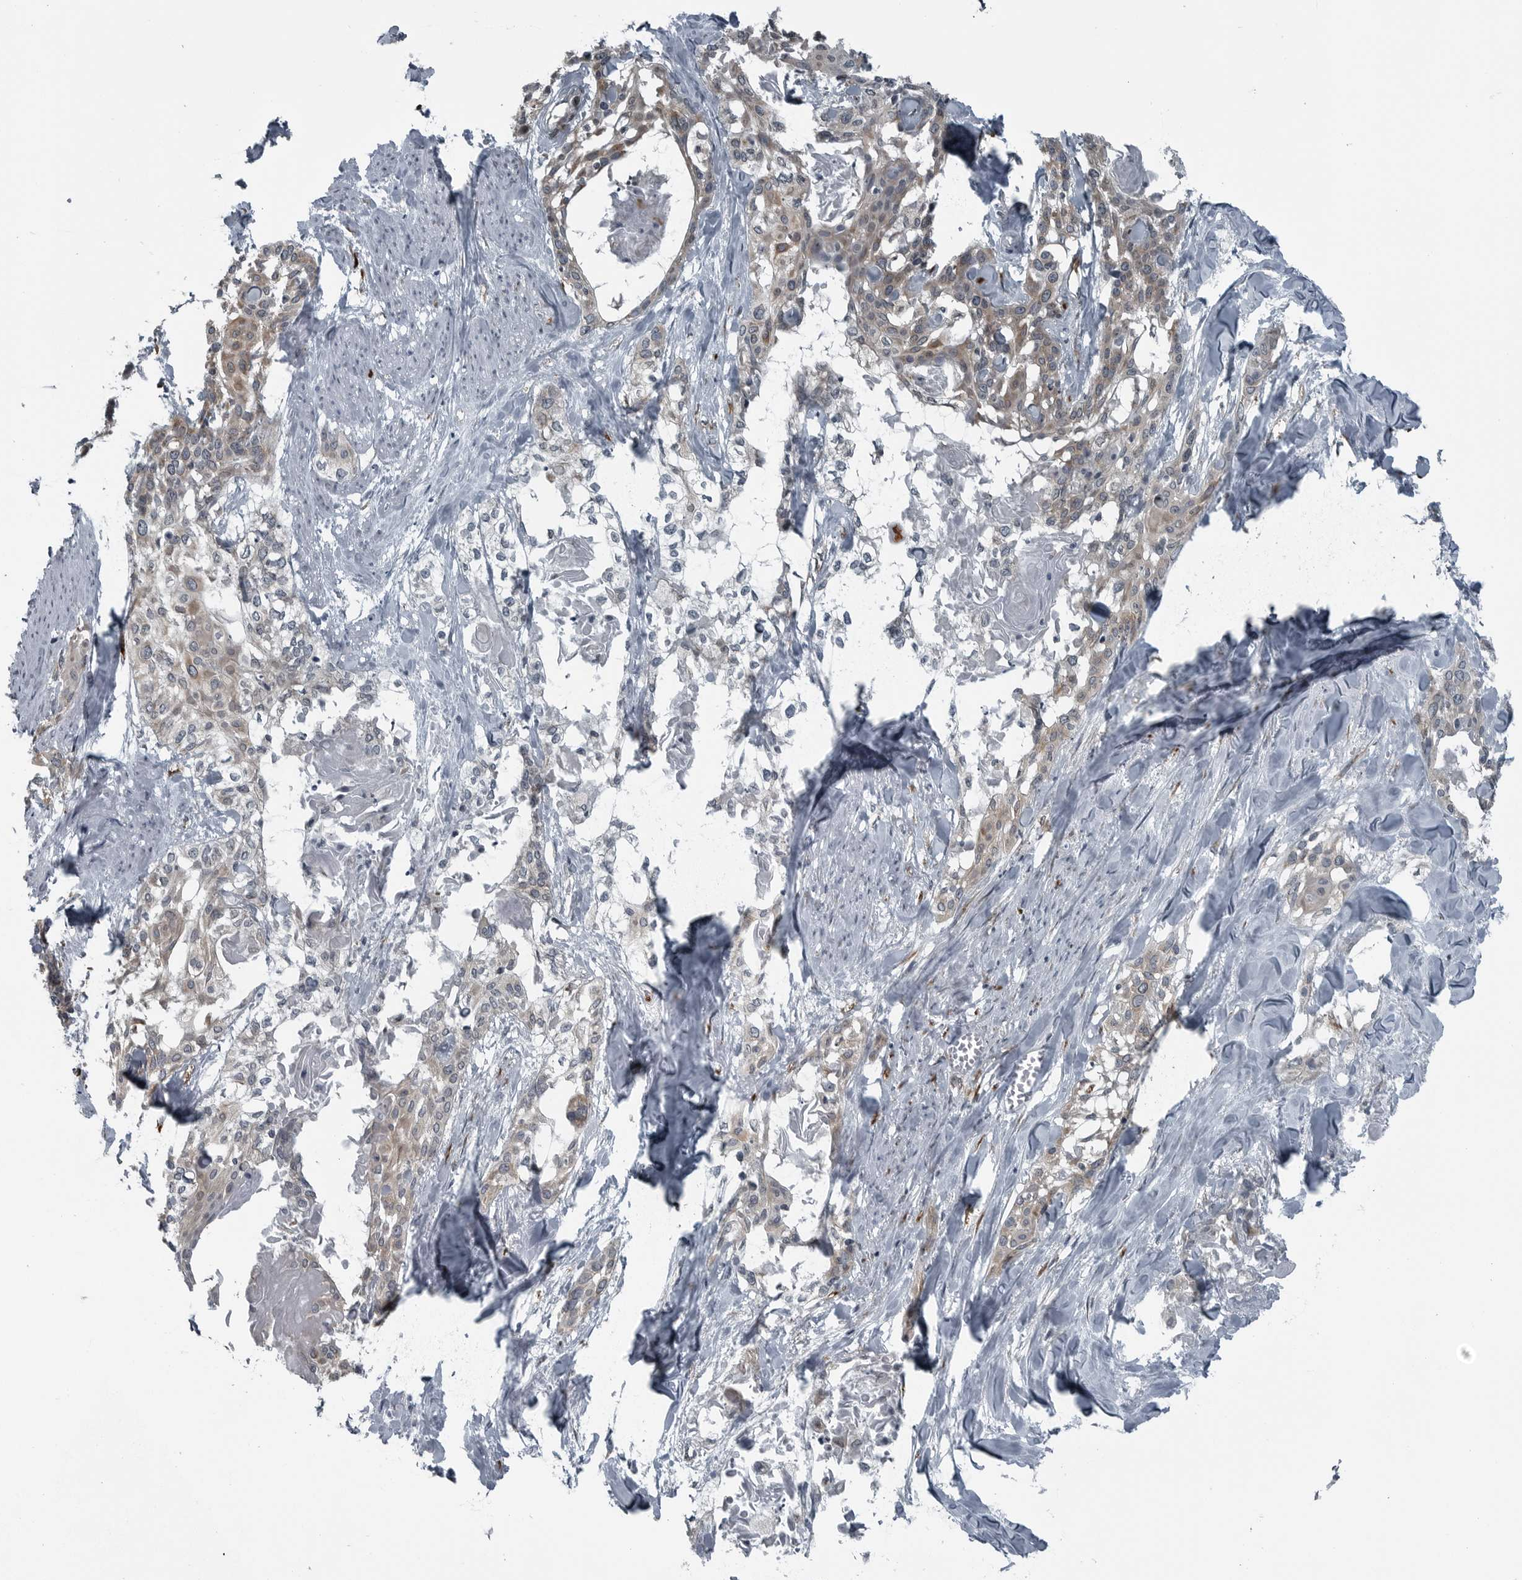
{"staining": {"intensity": "weak", "quantity": "25%-75%", "location": "cytoplasmic/membranous"}, "tissue": "cervical cancer", "cell_type": "Tumor cells", "image_type": "cancer", "snomed": [{"axis": "morphology", "description": "Squamous cell carcinoma, NOS"}, {"axis": "topography", "description": "Cervix"}], "caption": "An immunohistochemistry (IHC) histopathology image of neoplastic tissue is shown. Protein staining in brown highlights weak cytoplasmic/membranous positivity in cervical squamous cell carcinoma within tumor cells.", "gene": "CEP85", "patient": {"sex": "female", "age": 57}}